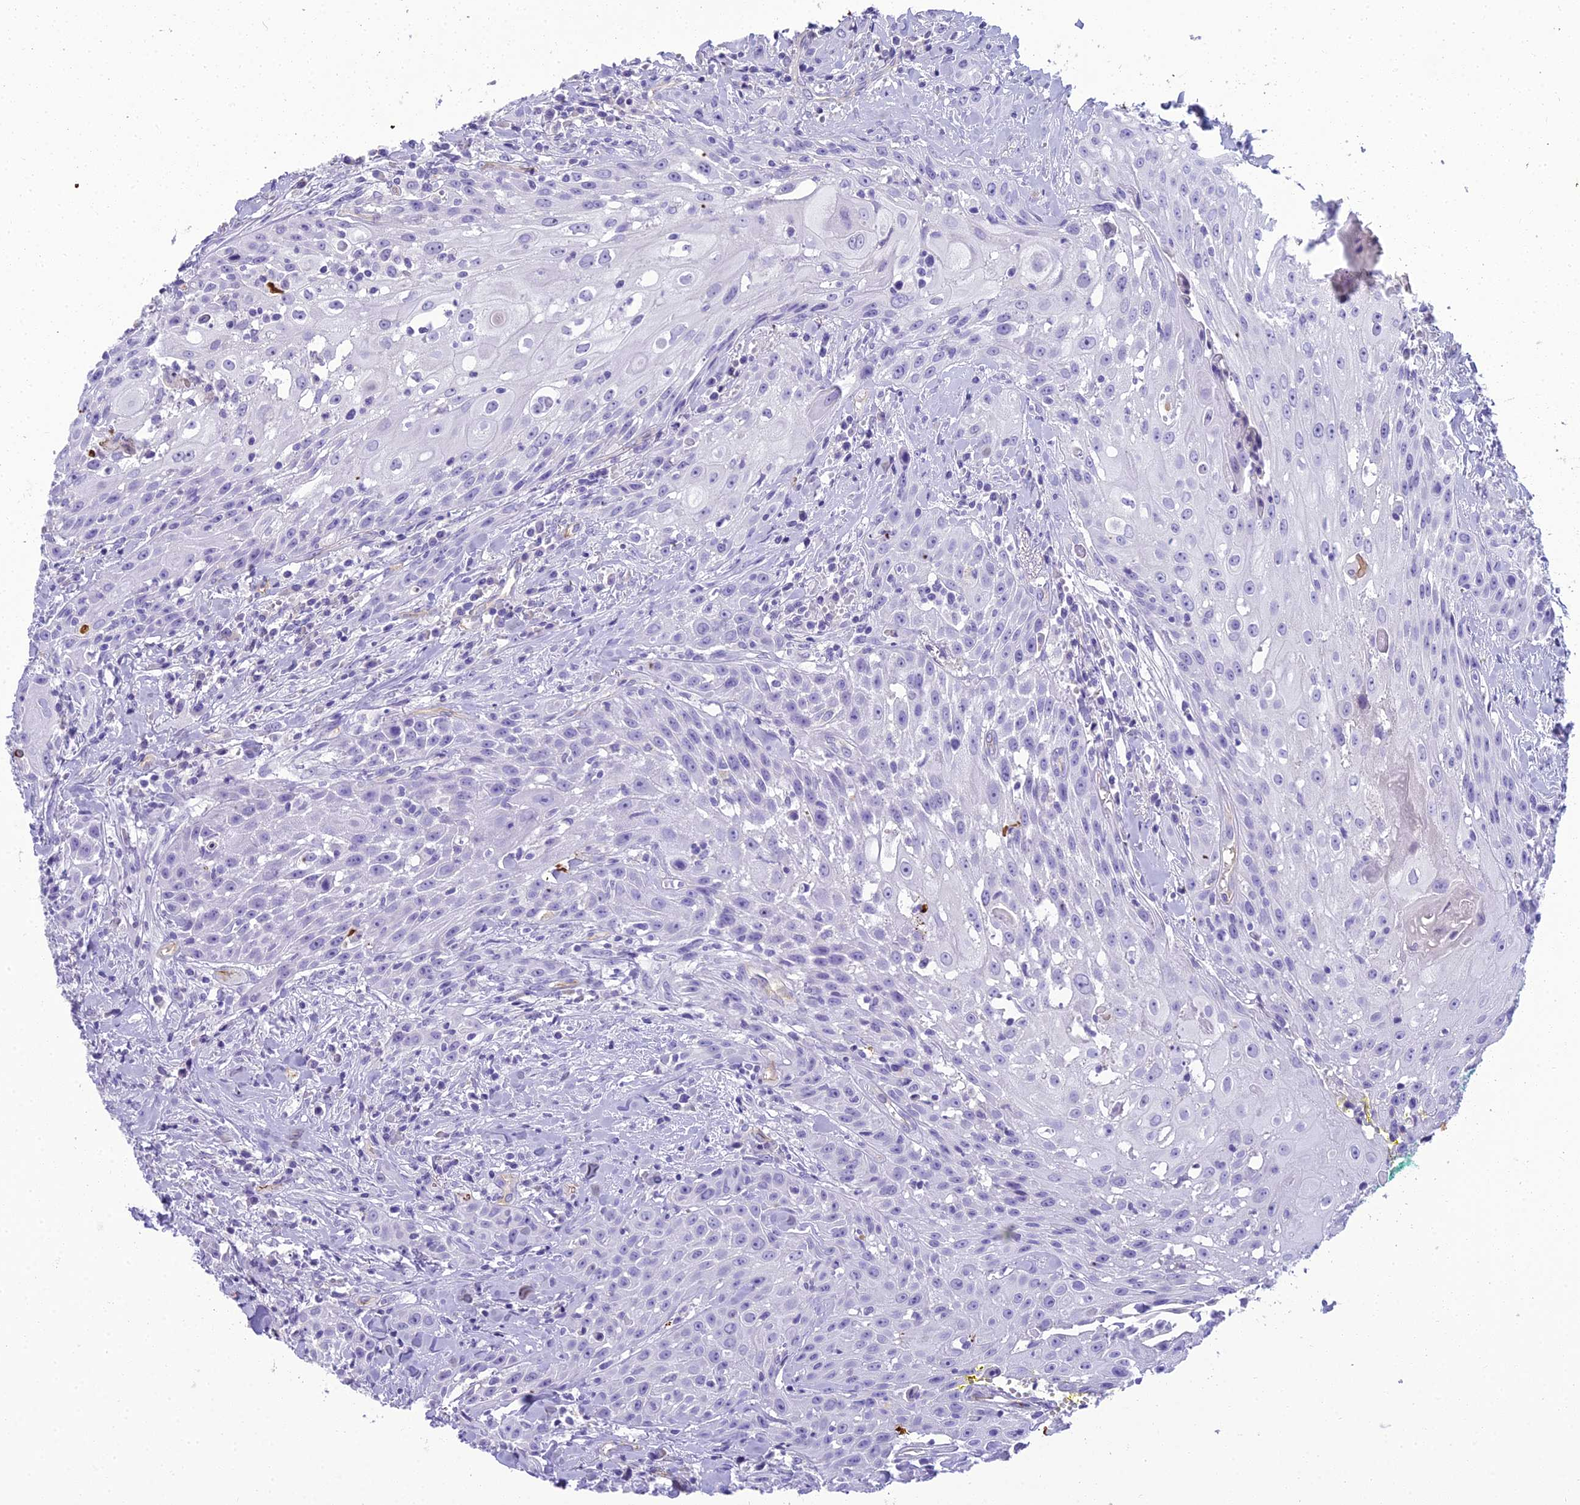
{"staining": {"intensity": "negative", "quantity": "none", "location": "none"}, "tissue": "head and neck cancer", "cell_type": "Tumor cells", "image_type": "cancer", "snomed": [{"axis": "morphology", "description": "Squamous cell carcinoma, NOS"}, {"axis": "topography", "description": "Oral tissue"}, {"axis": "topography", "description": "Head-Neck"}], "caption": "The IHC photomicrograph has no significant positivity in tumor cells of head and neck cancer tissue.", "gene": "NINJ1", "patient": {"sex": "female", "age": 82}}